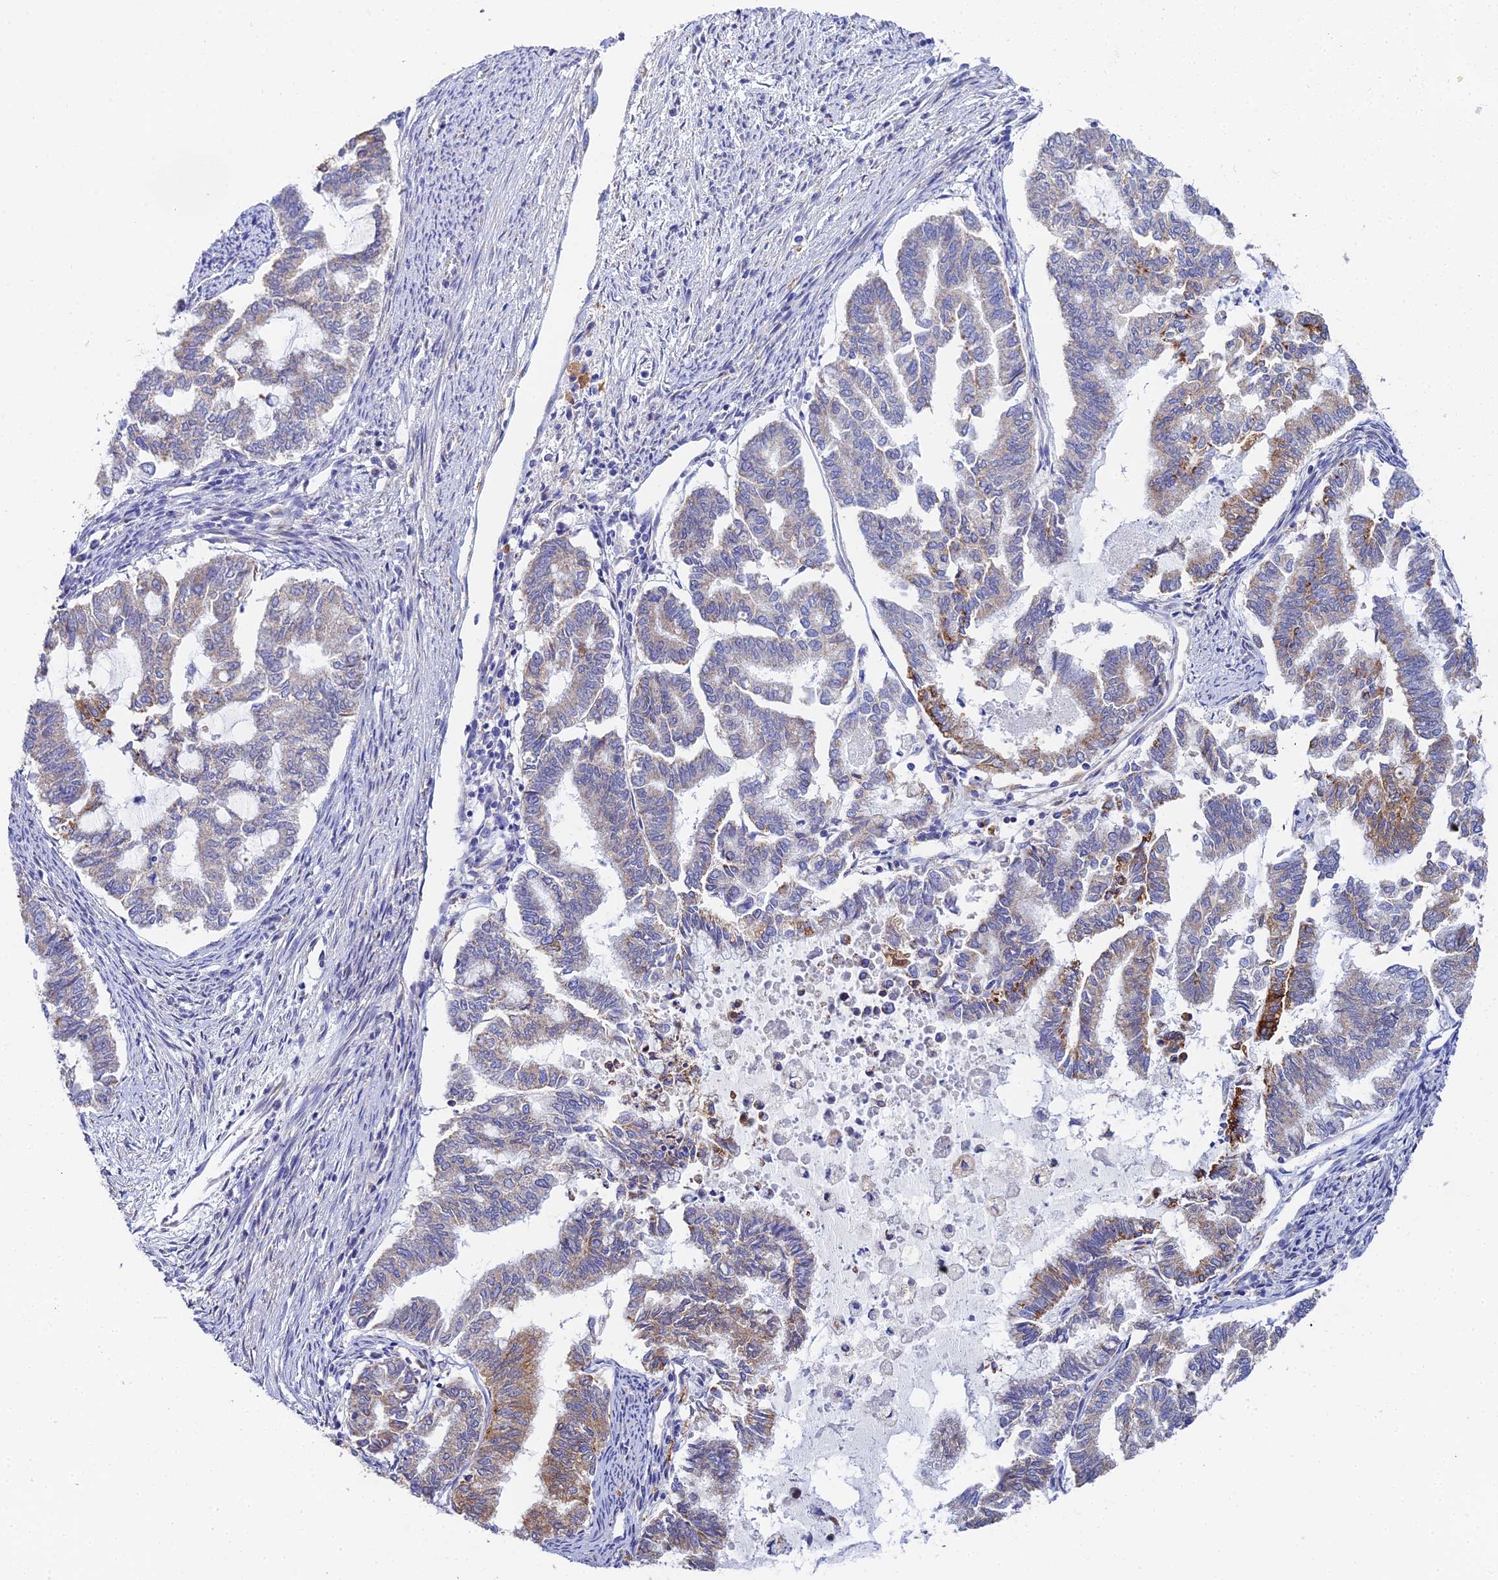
{"staining": {"intensity": "moderate", "quantity": "<25%", "location": "cytoplasmic/membranous"}, "tissue": "endometrial cancer", "cell_type": "Tumor cells", "image_type": "cancer", "snomed": [{"axis": "morphology", "description": "Adenocarcinoma, NOS"}, {"axis": "topography", "description": "Endometrium"}], "caption": "Immunohistochemistry (DAB (3,3'-diaminobenzidine)) staining of endometrial cancer displays moderate cytoplasmic/membranous protein positivity in about <25% of tumor cells.", "gene": "PPP2R2C", "patient": {"sex": "female", "age": 79}}